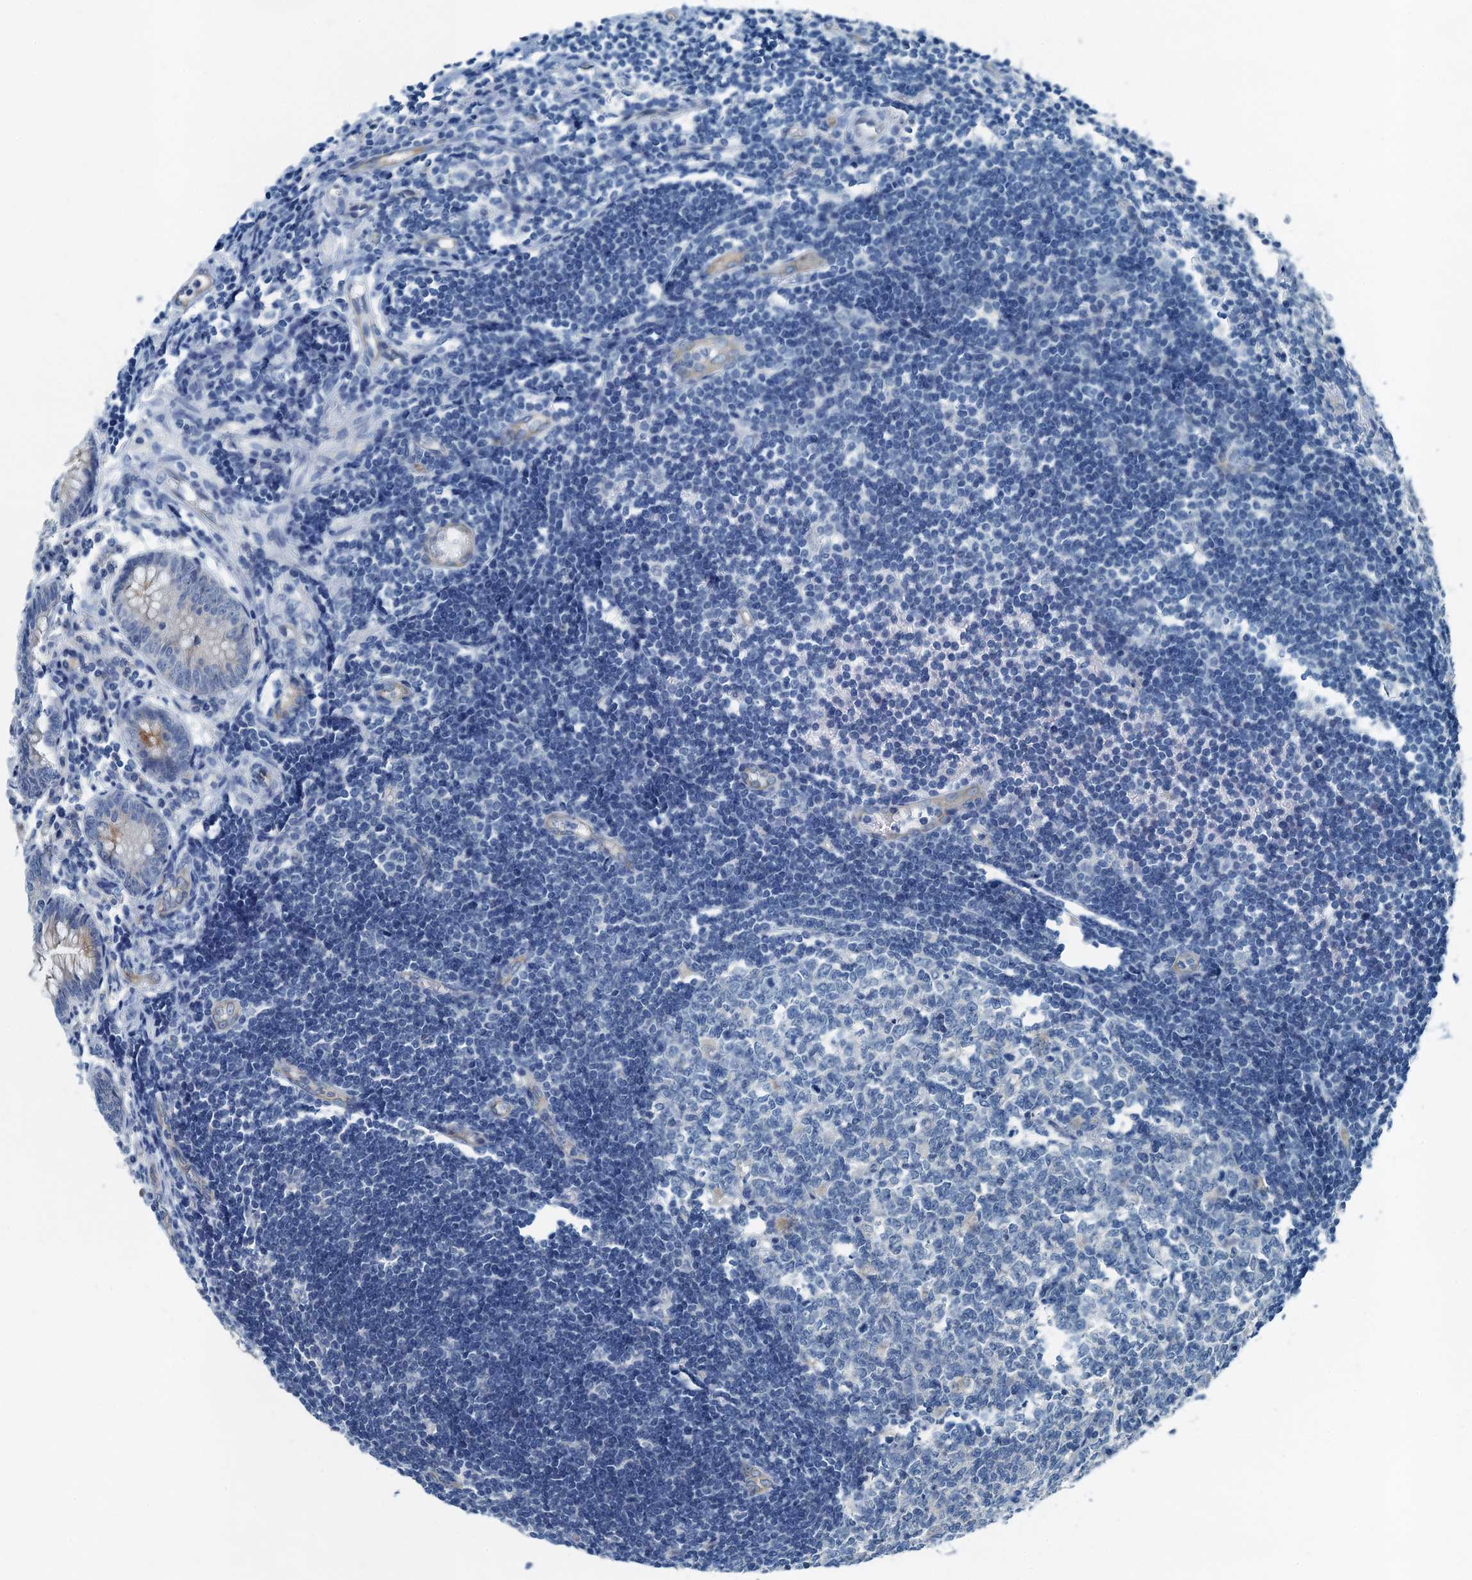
{"staining": {"intensity": "moderate", "quantity": "<25%", "location": "cytoplasmic/membranous"}, "tissue": "appendix", "cell_type": "Glandular cells", "image_type": "normal", "snomed": [{"axis": "morphology", "description": "Normal tissue, NOS"}, {"axis": "topography", "description": "Appendix"}], "caption": "Moderate cytoplasmic/membranous protein expression is seen in approximately <25% of glandular cells in appendix. (brown staining indicates protein expression, while blue staining denotes nuclei).", "gene": "GFOD2", "patient": {"sex": "female", "age": 54}}